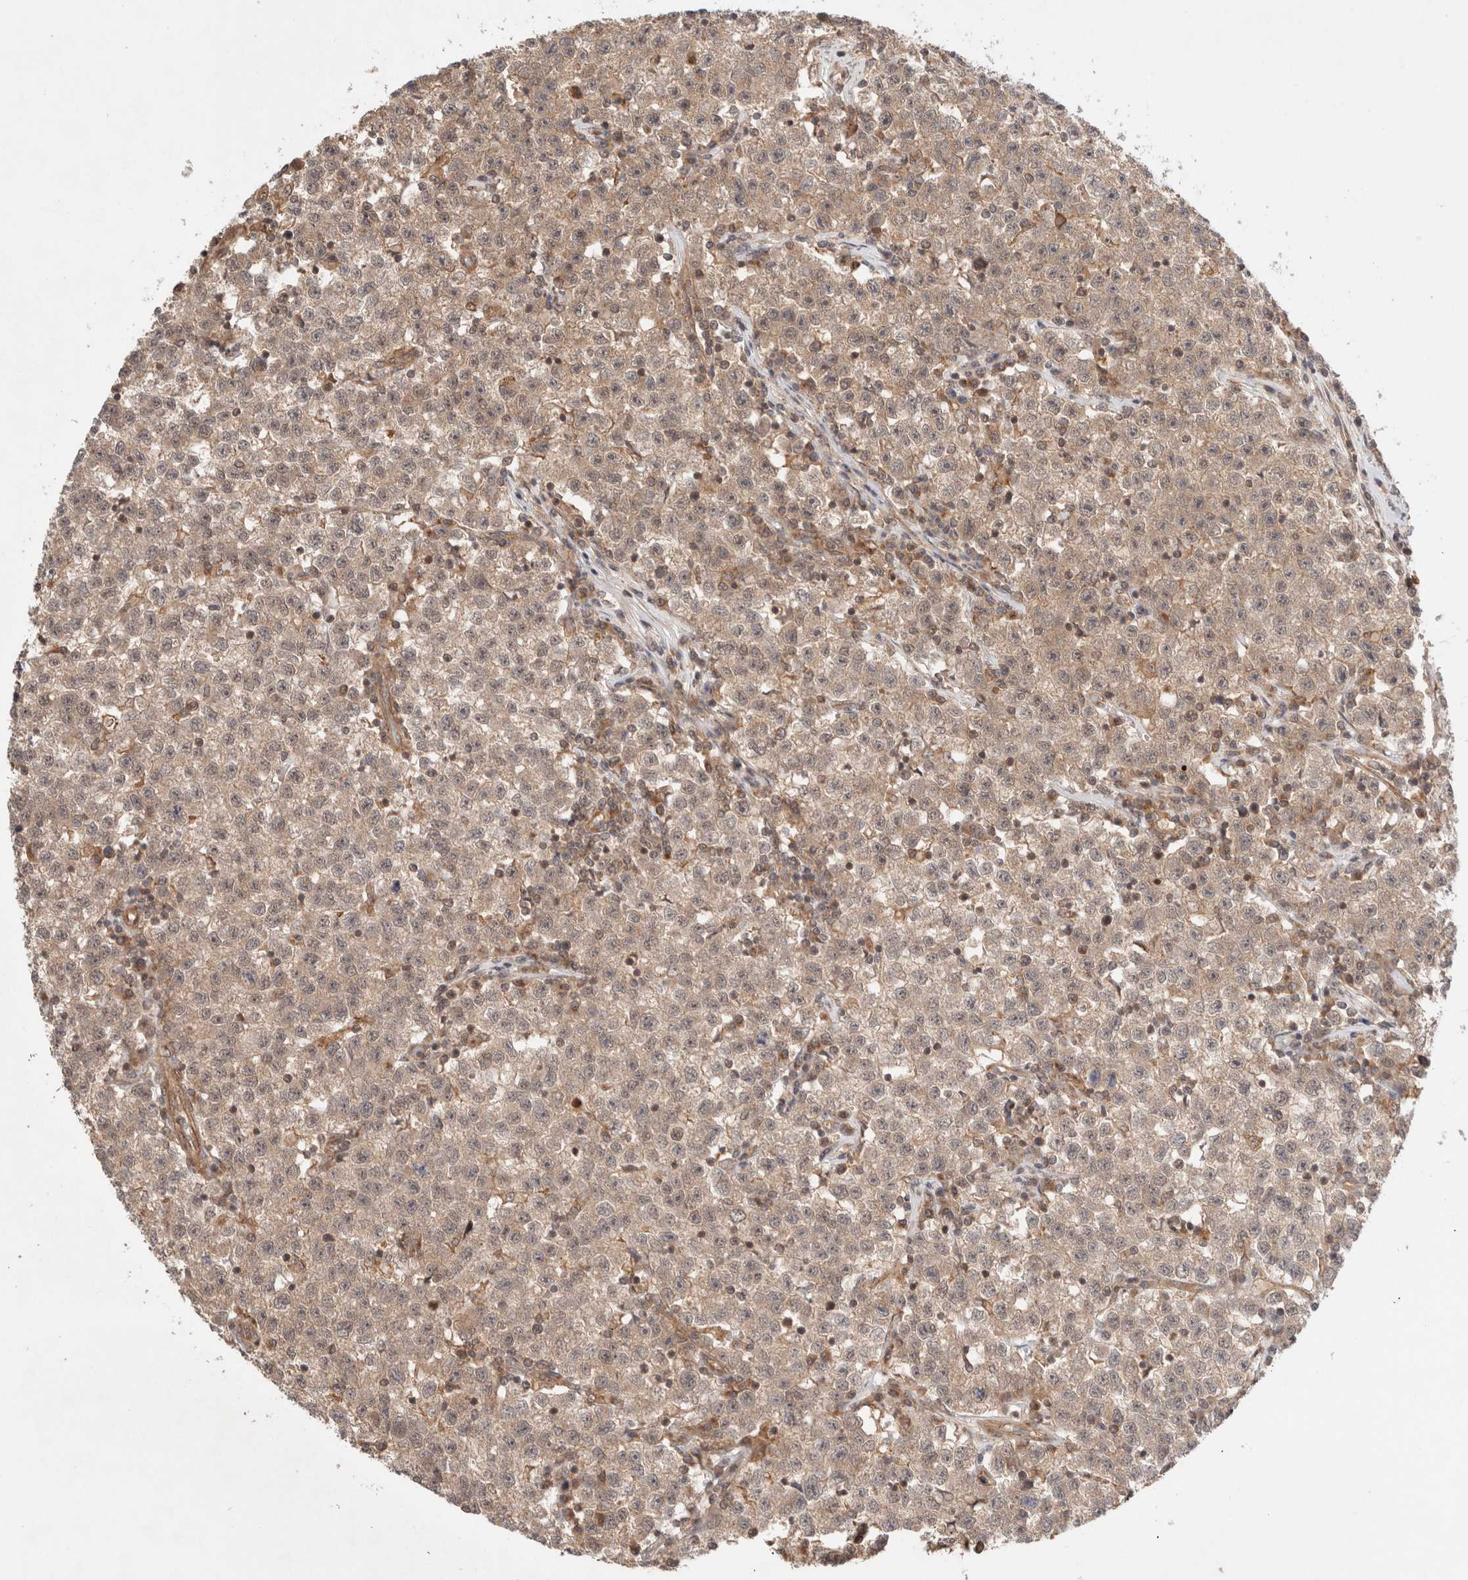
{"staining": {"intensity": "moderate", "quantity": ">75%", "location": "cytoplasmic/membranous"}, "tissue": "testis cancer", "cell_type": "Tumor cells", "image_type": "cancer", "snomed": [{"axis": "morphology", "description": "Seminoma, NOS"}, {"axis": "topography", "description": "Testis"}], "caption": "Protein staining demonstrates moderate cytoplasmic/membranous expression in about >75% of tumor cells in testis cancer.", "gene": "SIKE1", "patient": {"sex": "male", "age": 22}}